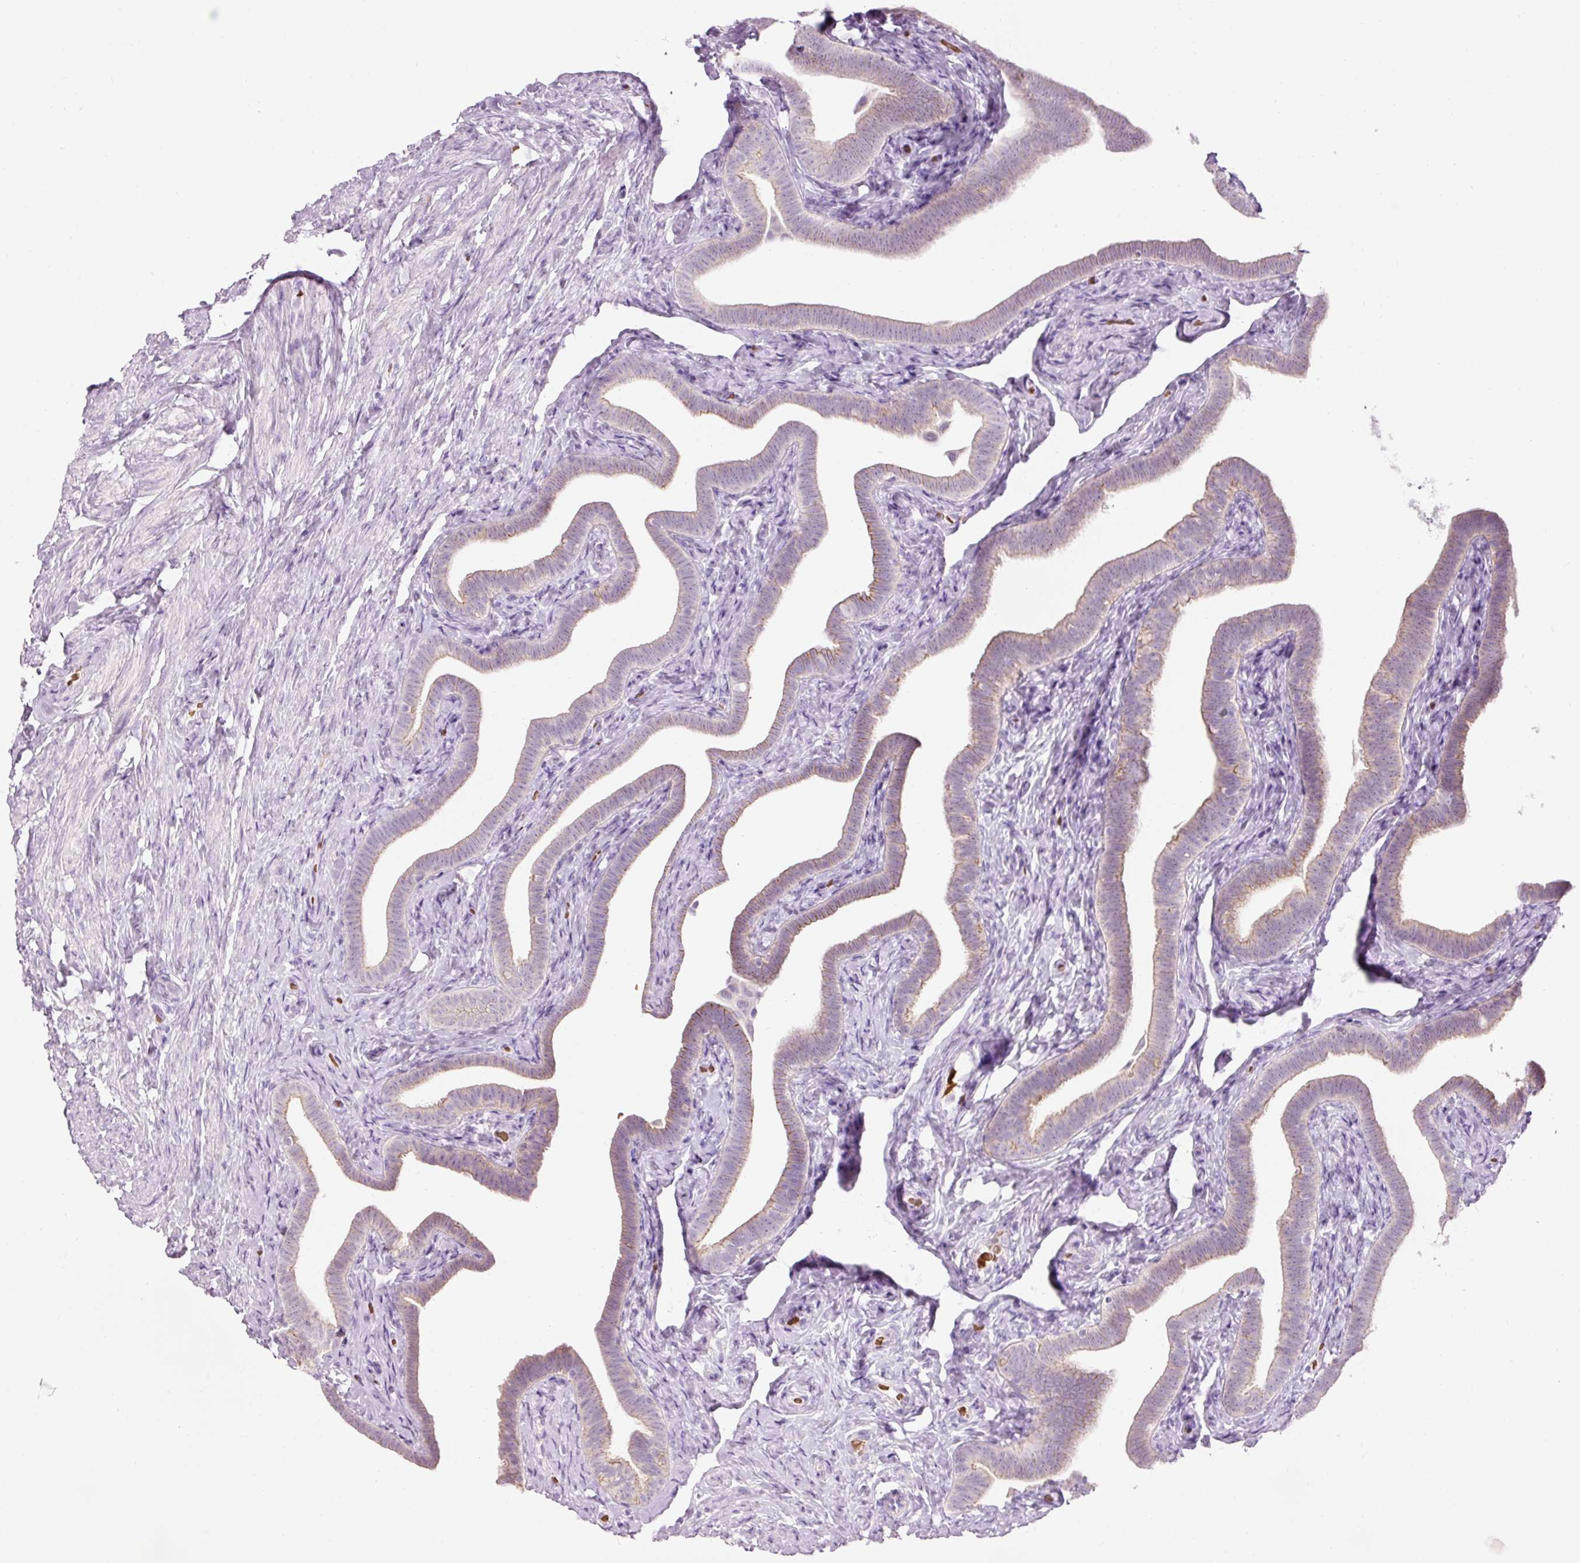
{"staining": {"intensity": "weak", "quantity": "<25%", "location": "cytoplasmic/membranous"}, "tissue": "fallopian tube", "cell_type": "Glandular cells", "image_type": "normal", "snomed": [{"axis": "morphology", "description": "Normal tissue, NOS"}, {"axis": "topography", "description": "Fallopian tube"}], "caption": "This is a micrograph of IHC staining of benign fallopian tube, which shows no expression in glandular cells.", "gene": "DHRS11", "patient": {"sex": "female", "age": 69}}